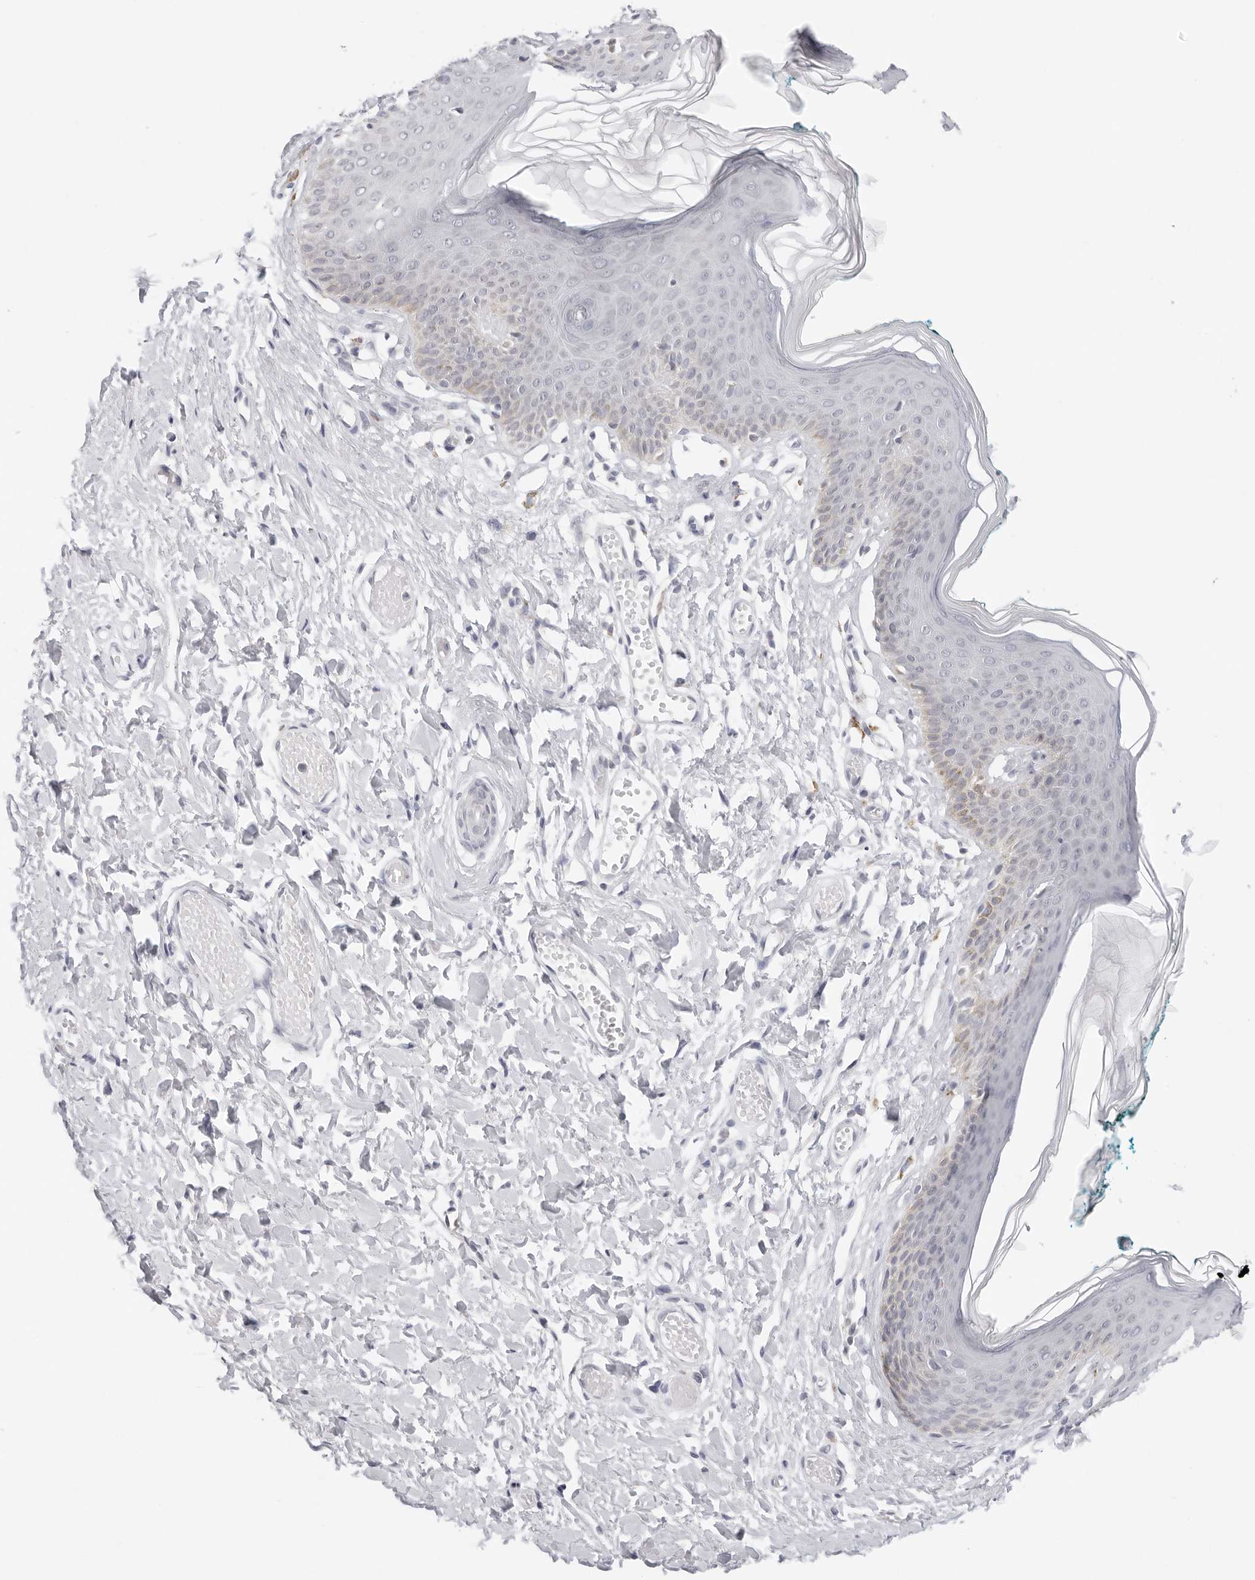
{"staining": {"intensity": "moderate", "quantity": "<25%", "location": "cytoplasmic/membranous"}, "tissue": "skin", "cell_type": "Epidermal cells", "image_type": "normal", "snomed": [{"axis": "morphology", "description": "Normal tissue, NOS"}, {"axis": "morphology", "description": "Inflammation, NOS"}, {"axis": "topography", "description": "Vulva"}], "caption": "Immunohistochemical staining of normal skin exhibits low levels of moderate cytoplasmic/membranous staining in about <25% of epidermal cells. The staining is performed using DAB (3,3'-diaminobenzidine) brown chromogen to label protein expression. The nuclei are counter-stained blue using hematoxylin.", "gene": "CIART", "patient": {"sex": "female", "age": 84}}